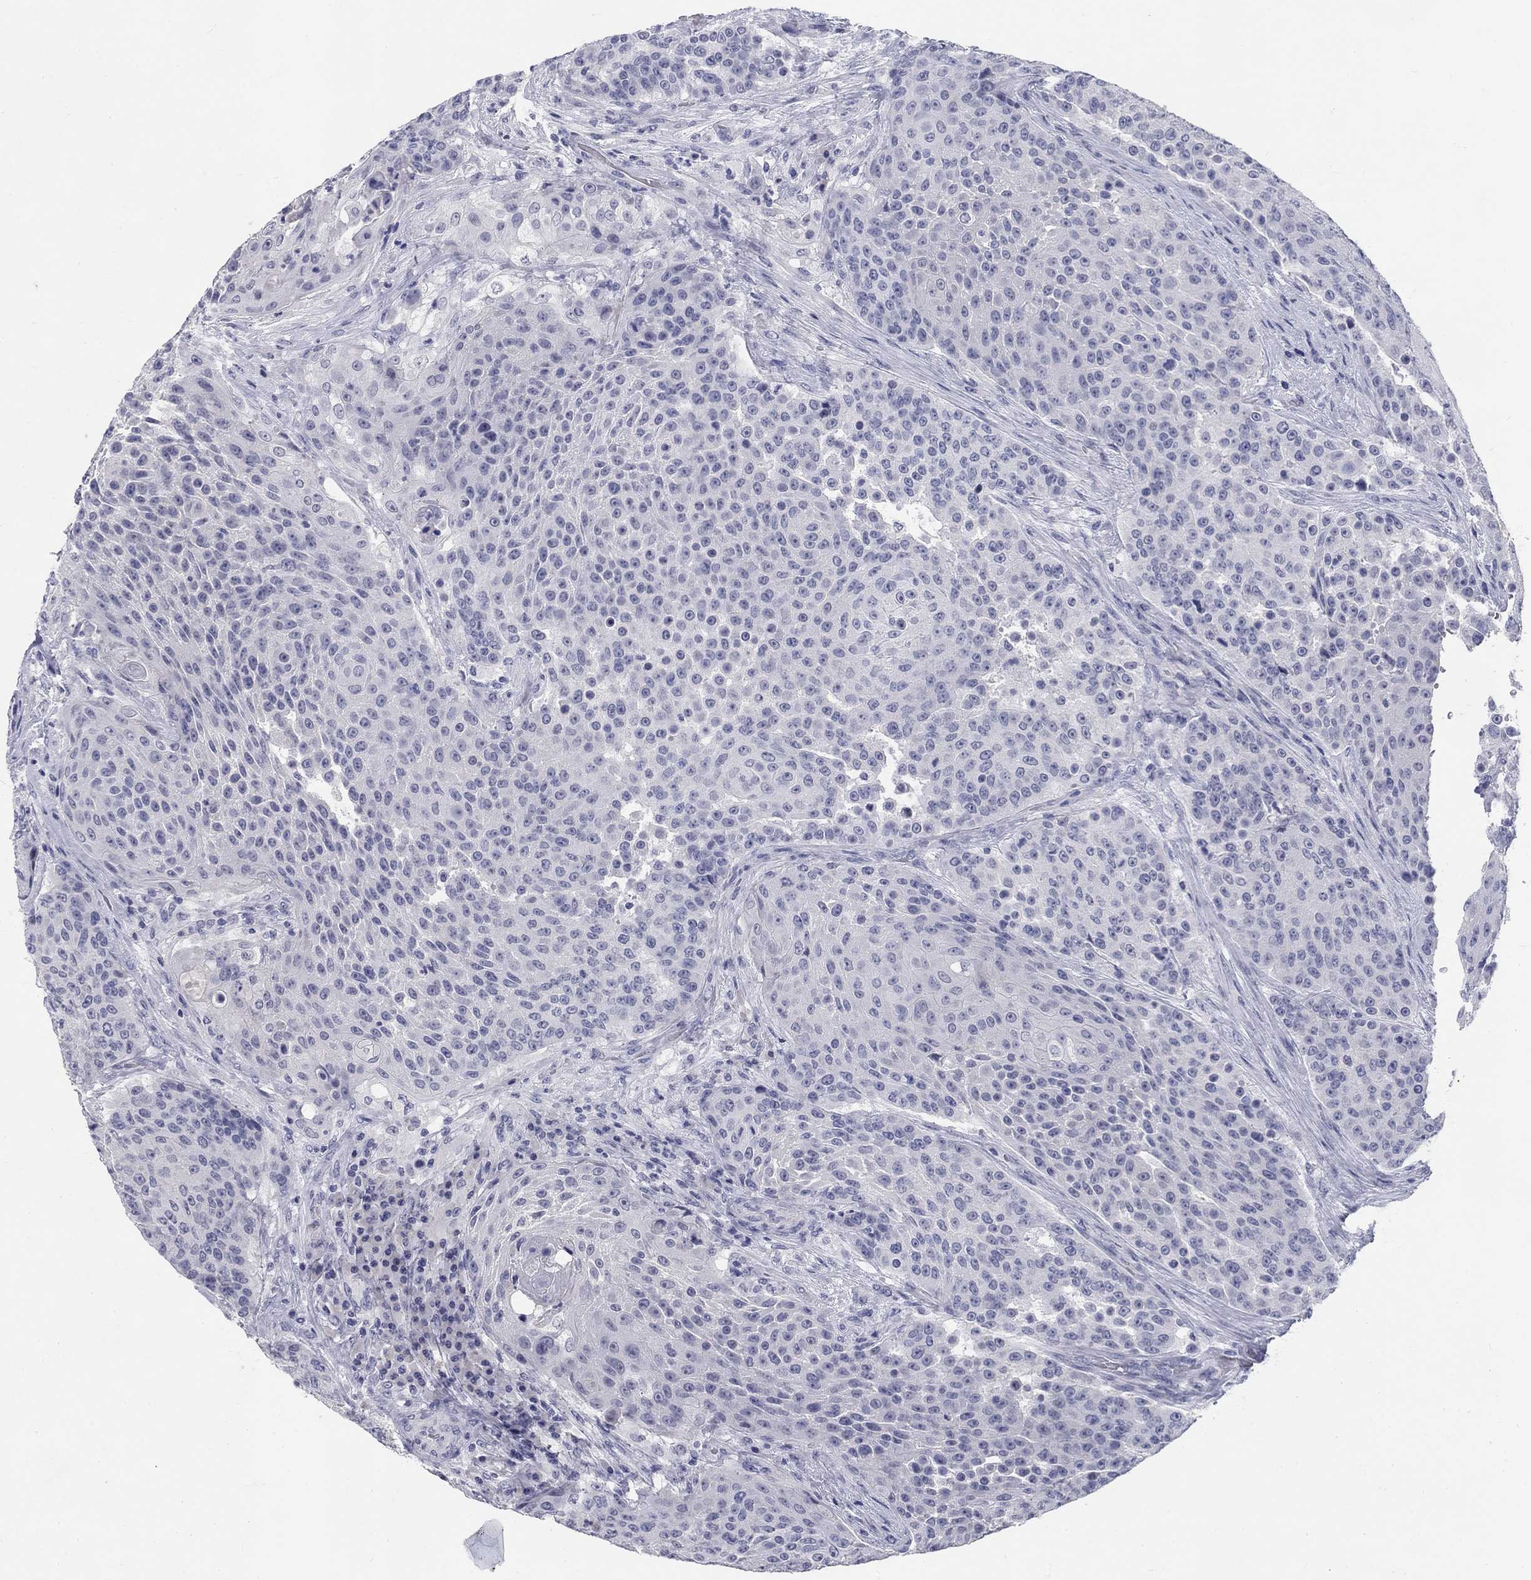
{"staining": {"intensity": "negative", "quantity": "none", "location": "none"}, "tissue": "urothelial cancer", "cell_type": "Tumor cells", "image_type": "cancer", "snomed": [{"axis": "morphology", "description": "Urothelial carcinoma, High grade"}, {"axis": "topography", "description": "Urinary bladder"}], "caption": "IHC photomicrograph of urothelial carcinoma (high-grade) stained for a protein (brown), which reveals no positivity in tumor cells.", "gene": "ELAVL4", "patient": {"sex": "female", "age": 63}}